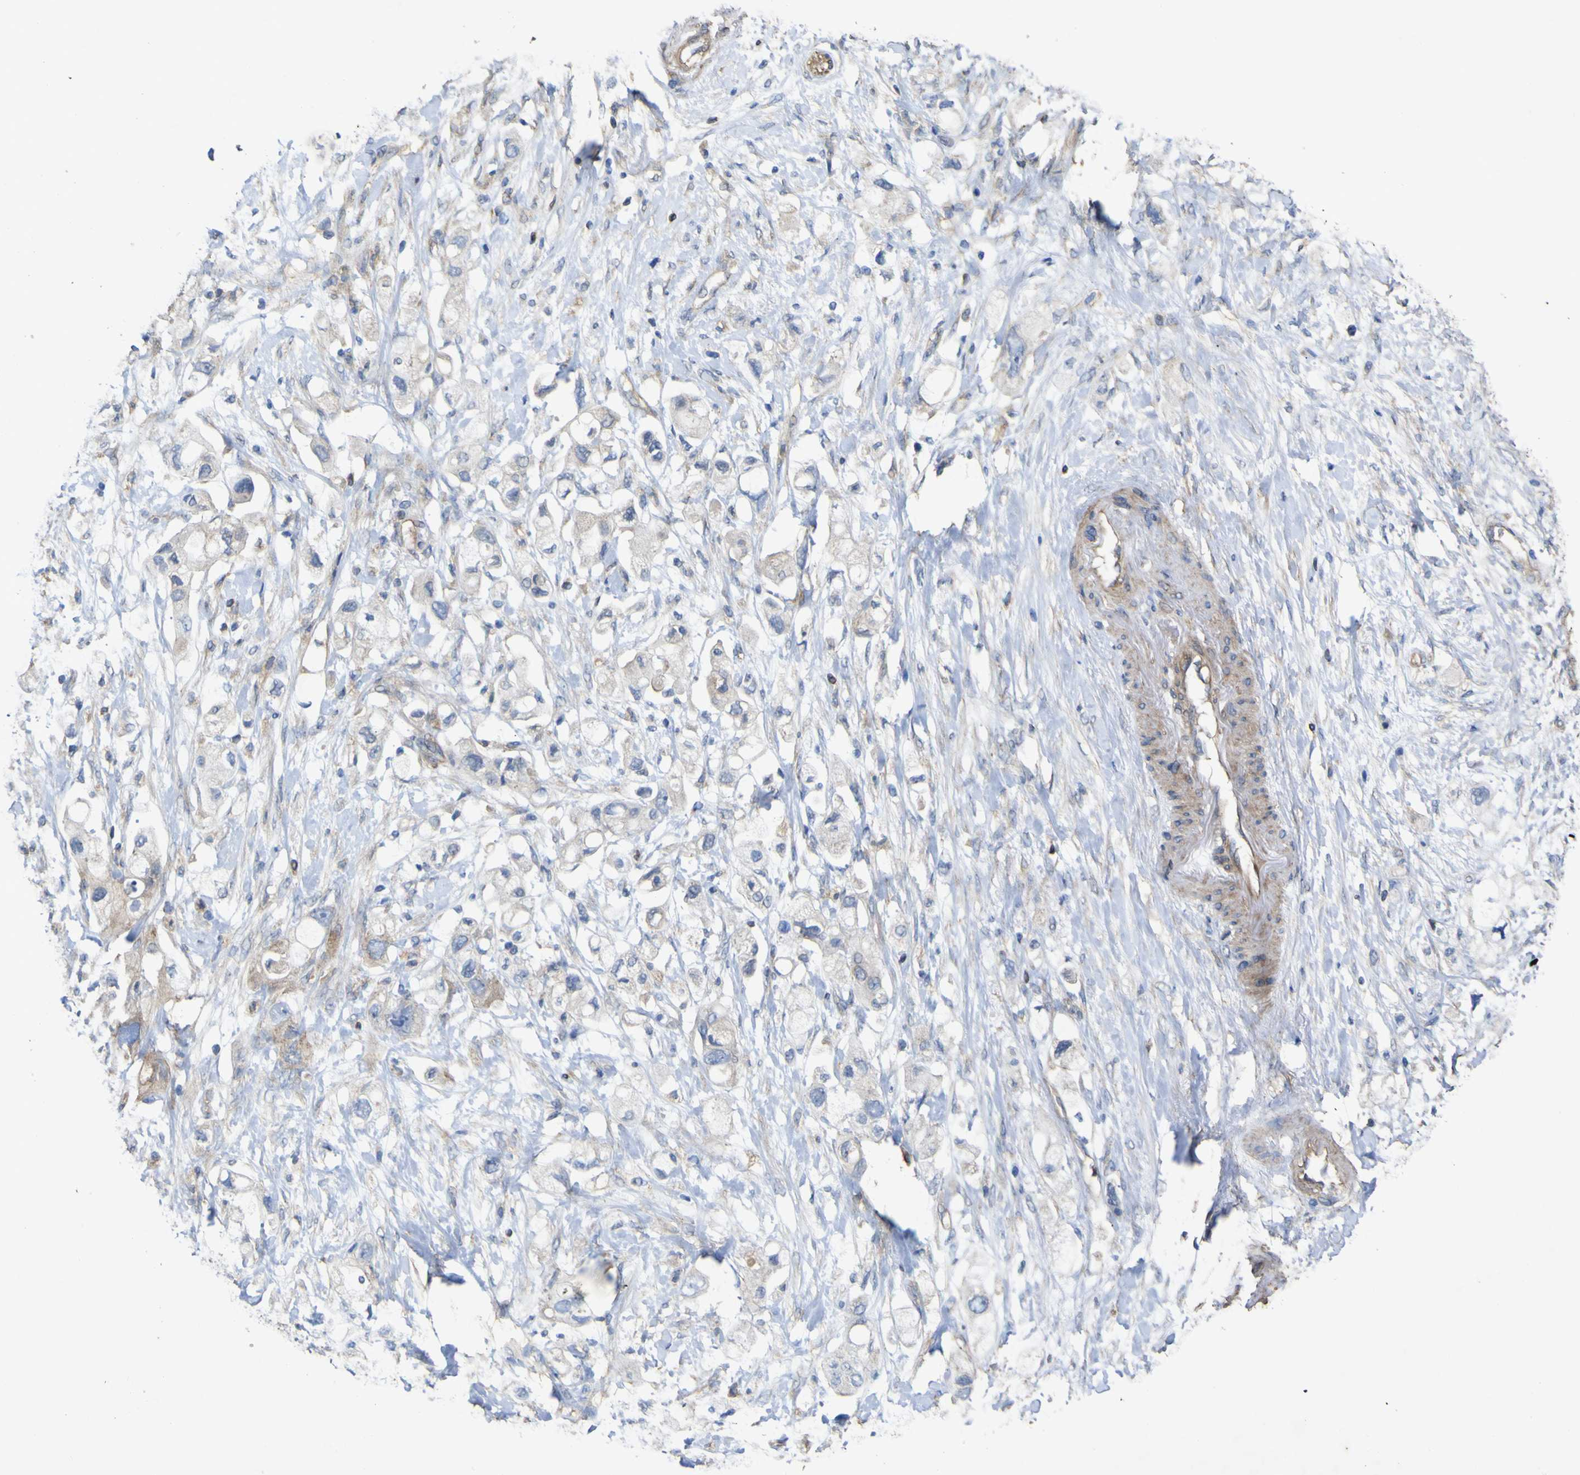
{"staining": {"intensity": "weak", "quantity": ">75%", "location": "cytoplasmic/membranous"}, "tissue": "pancreatic cancer", "cell_type": "Tumor cells", "image_type": "cancer", "snomed": [{"axis": "morphology", "description": "Adenocarcinoma, NOS"}, {"axis": "topography", "description": "Pancreas"}], "caption": "Immunohistochemistry staining of pancreatic cancer (adenocarcinoma), which displays low levels of weak cytoplasmic/membranous expression in approximately >75% of tumor cells indicating weak cytoplasmic/membranous protein staining. The staining was performed using DAB (brown) for protein detection and nuclei were counterstained in hematoxylin (blue).", "gene": "TNFSF15", "patient": {"sex": "female", "age": 56}}